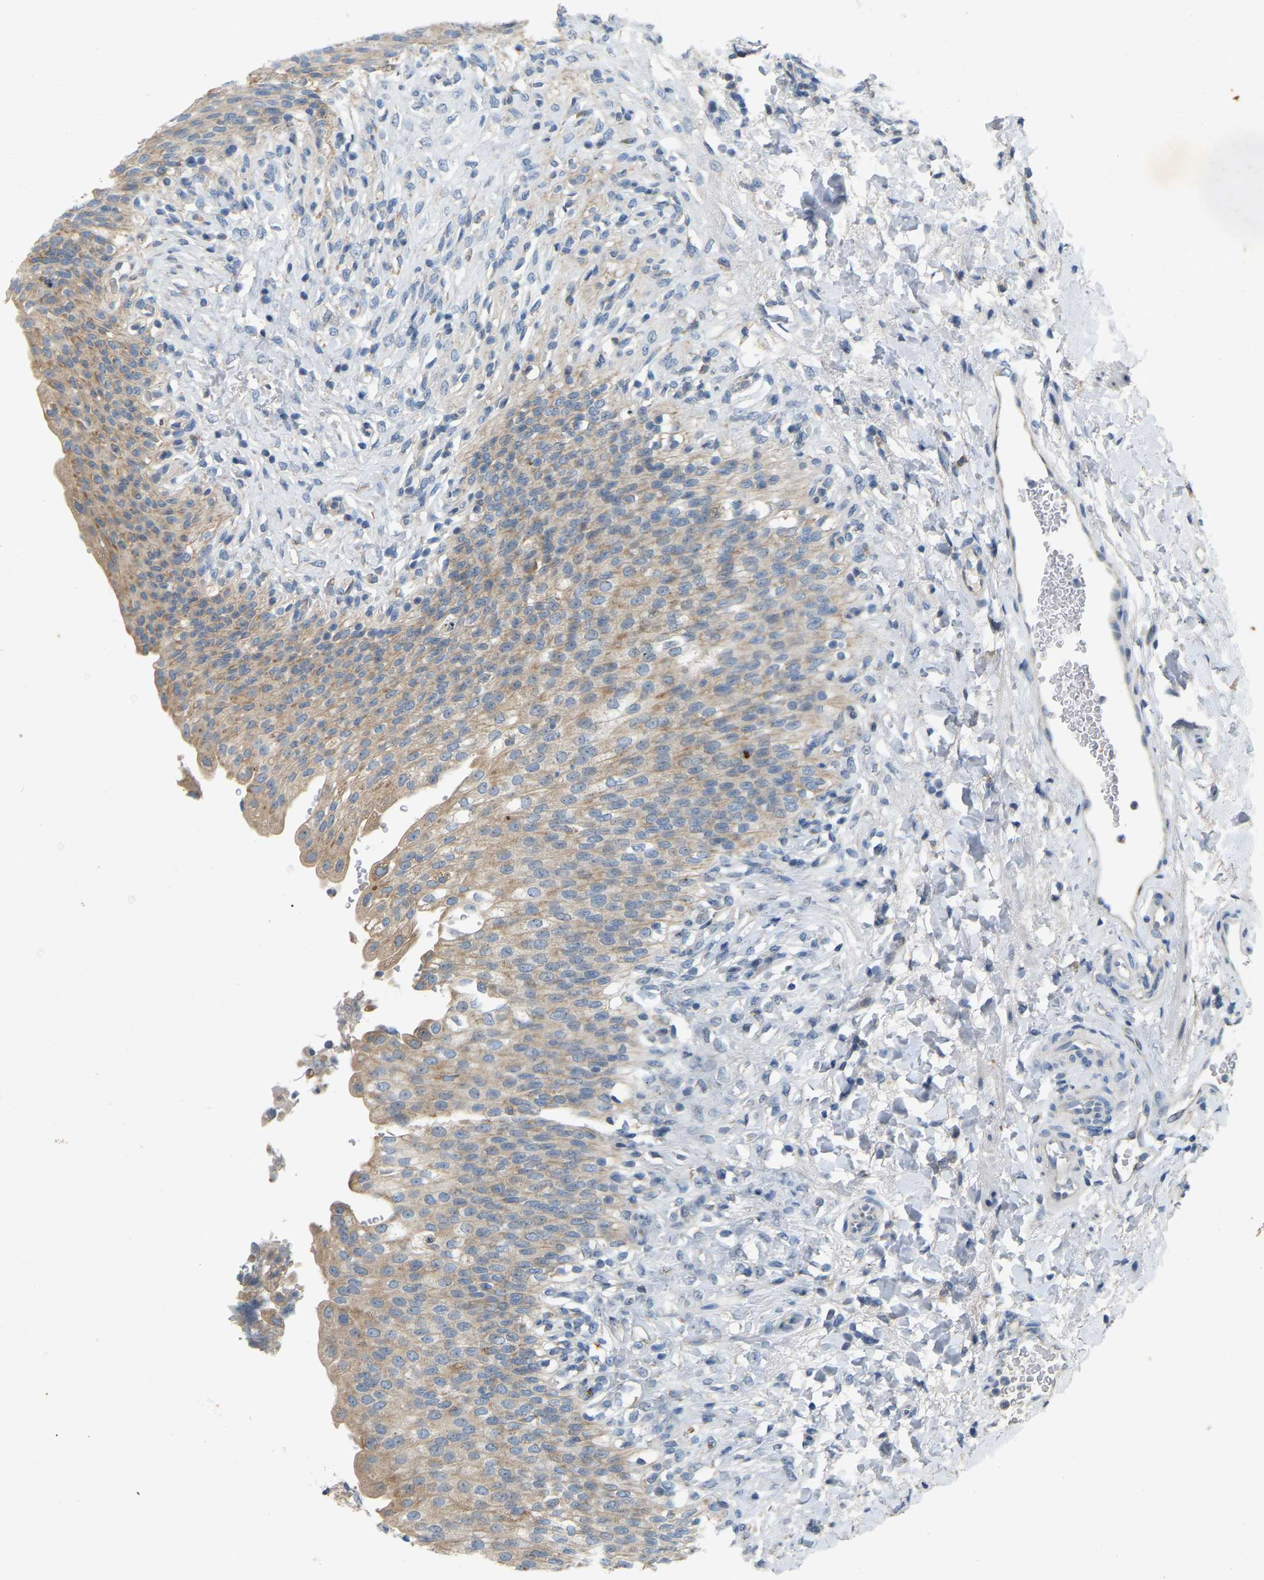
{"staining": {"intensity": "moderate", "quantity": ">75%", "location": "cytoplasmic/membranous"}, "tissue": "urinary bladder", "cell_type": "Urothelial cells", "image_type": "normal", "snomed": [{"axis": "morphology", "description": "Urothelial carcinoma, High grade"}, {"axis": "topography", "description": "Urinary bladder"}], "caption": "The immunohistochemical stain highlights moderate cytoplasmic/membranous positivity in urothelial cells of benign urinary bladder.", "gene": "ENSG00000283765", "patient": {"sex": "male", "age": 46}}